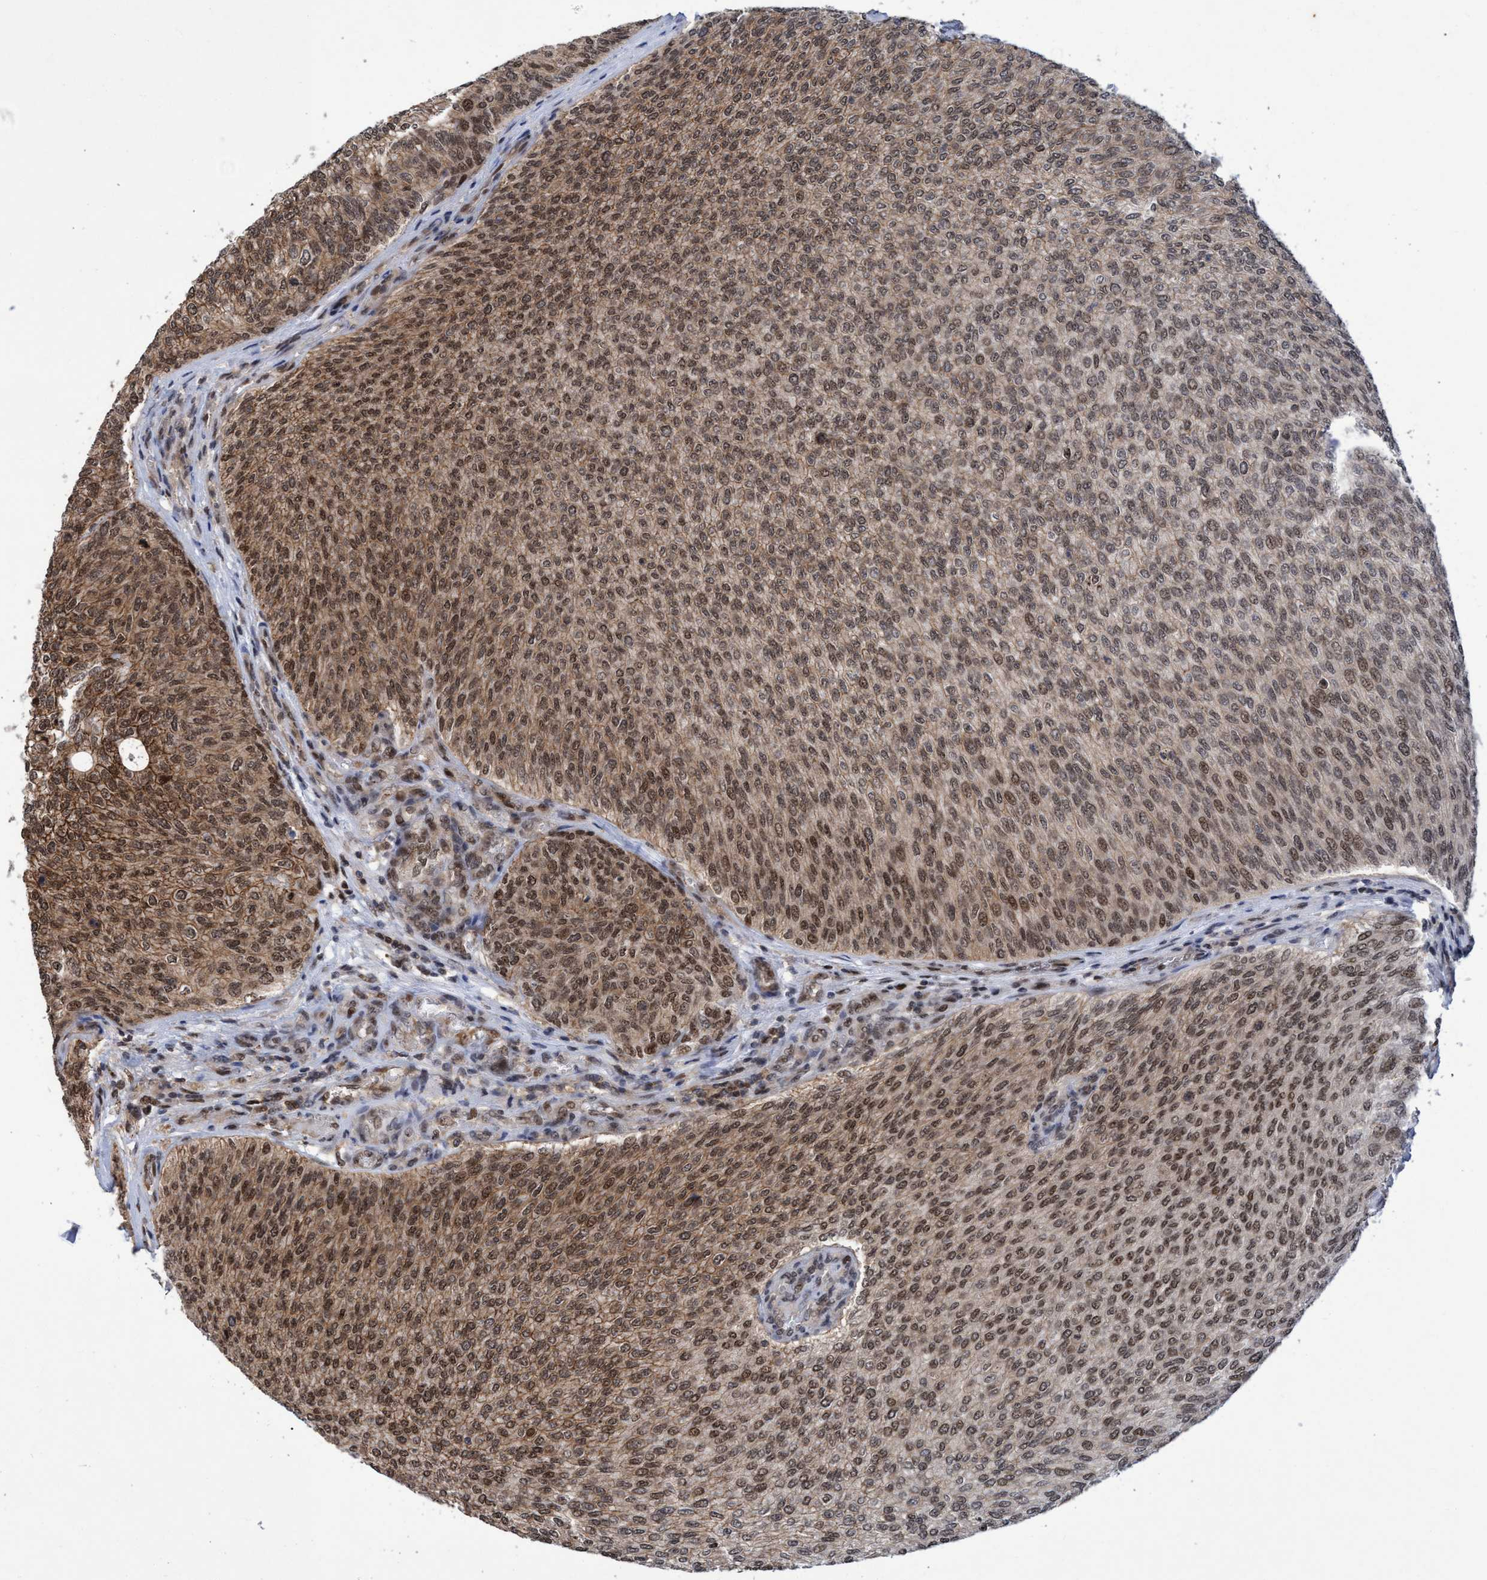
{"staining": {"intensity": "moderate", "quantity": ">75%", "location": "cytoplasmic/membranous,nuclear"}, "tissue": "urothelial cancer", "cell_type": "Tumor cells", "image_type": "cancer", "snomed": [{"axis": "morphology", "description": "Urothelial carcinoma, Low grade"}, {"axis": "topography", "description": "Urinary bladder"}], "caption": "This photomicrograph demonstrates immunohistochemistry (IHC) staining of urothelial carcinoma (low-grade), with medium moderate cytoplasmic/membranous and nuclear expression in about >75% of tumor cells.", "gene": "GTF2F1", "patient": {"sex": "female", "age": 79}}